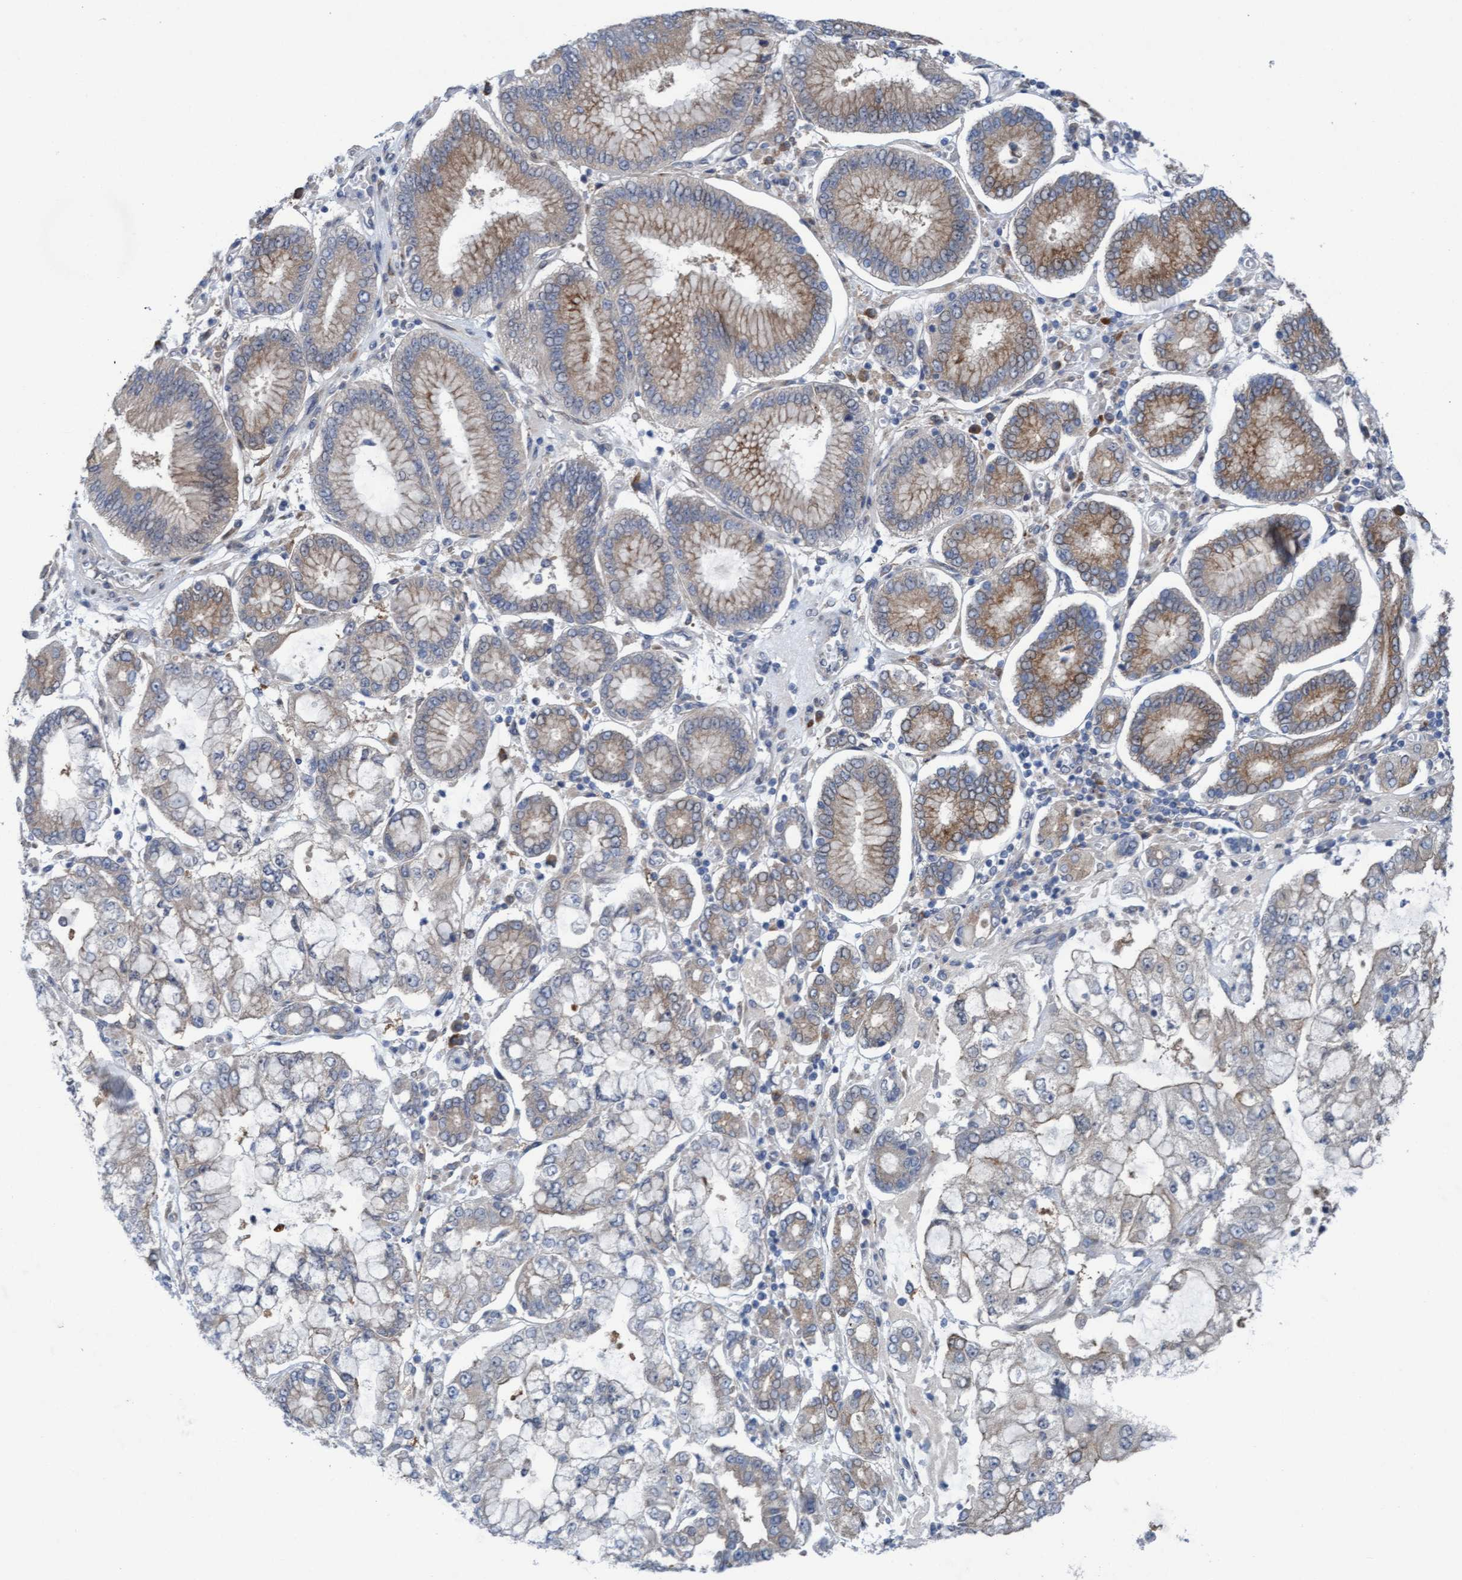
{"staining": {"intensity": "weak", "quantity": "25%-75%", "location": "cytoplasmic/membranous"}, "tissue": "stomach cancer", "cell_type": "Tumor cells", "image_type": "cancer", "snomed": [{"axis": "morphology", "description": "Adenocarcinoma, NOS"}, {"axis": "topography", "description": "Stomach"}], "caption": "Tumor cells display weak cytoplasmic/membranous staining in about 25%-75% of cells in stomach cancer (adenocarcinoma).", "gene": "PLCD1", "patient": {"sex": "male", "age": 76}}